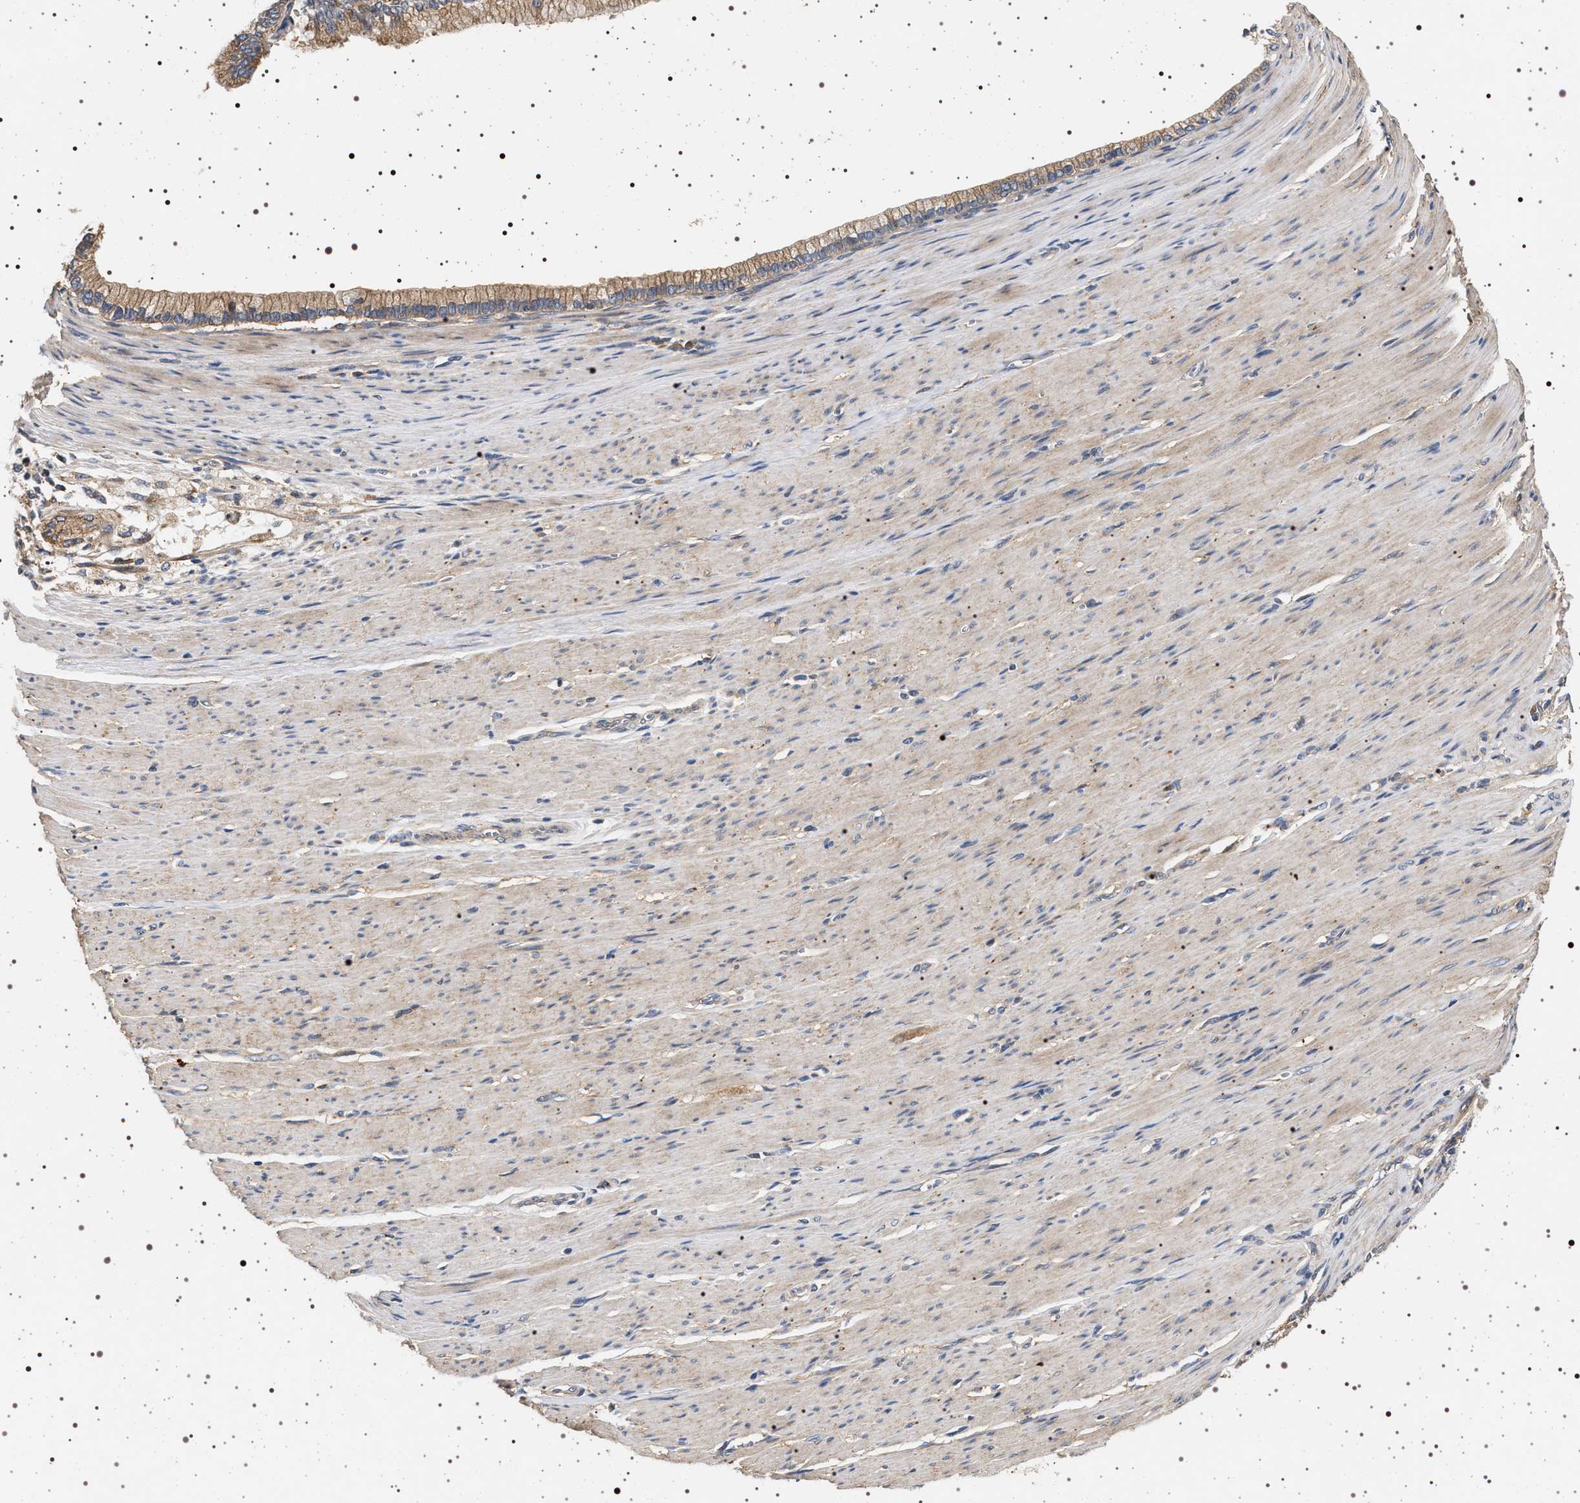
{"staining": {"intensity": "moderate", "quantity": ">75%", "location": "cytoplasmic/membranous"}, "tissue": "pancreatic cancer", "cell_type": "Tumor cells", "image_type": "cancer", "snomed": [{"axis": "morphology", "description": "Adenocarcinoma, NOS"}, {"axis": "topography", "description": "Pancreas"}], "caption": "Immunohistochemistry (IHC) staining of pancreatic cancer (adenocarcinoma), which displays medium levels of moderate cytoplasmic/membranous expression in approximately >75% of tumor cells indicating moderate cytoplasmic/membranous protein expression. The staining was performed using DAB (3,3'-diaminobenzidine) (brown) for protein detection and nuclei were counterstained in hematoxylin (blue).", "gene": "DCBLD2", "patient": {"sex": "male", "age": 69}}